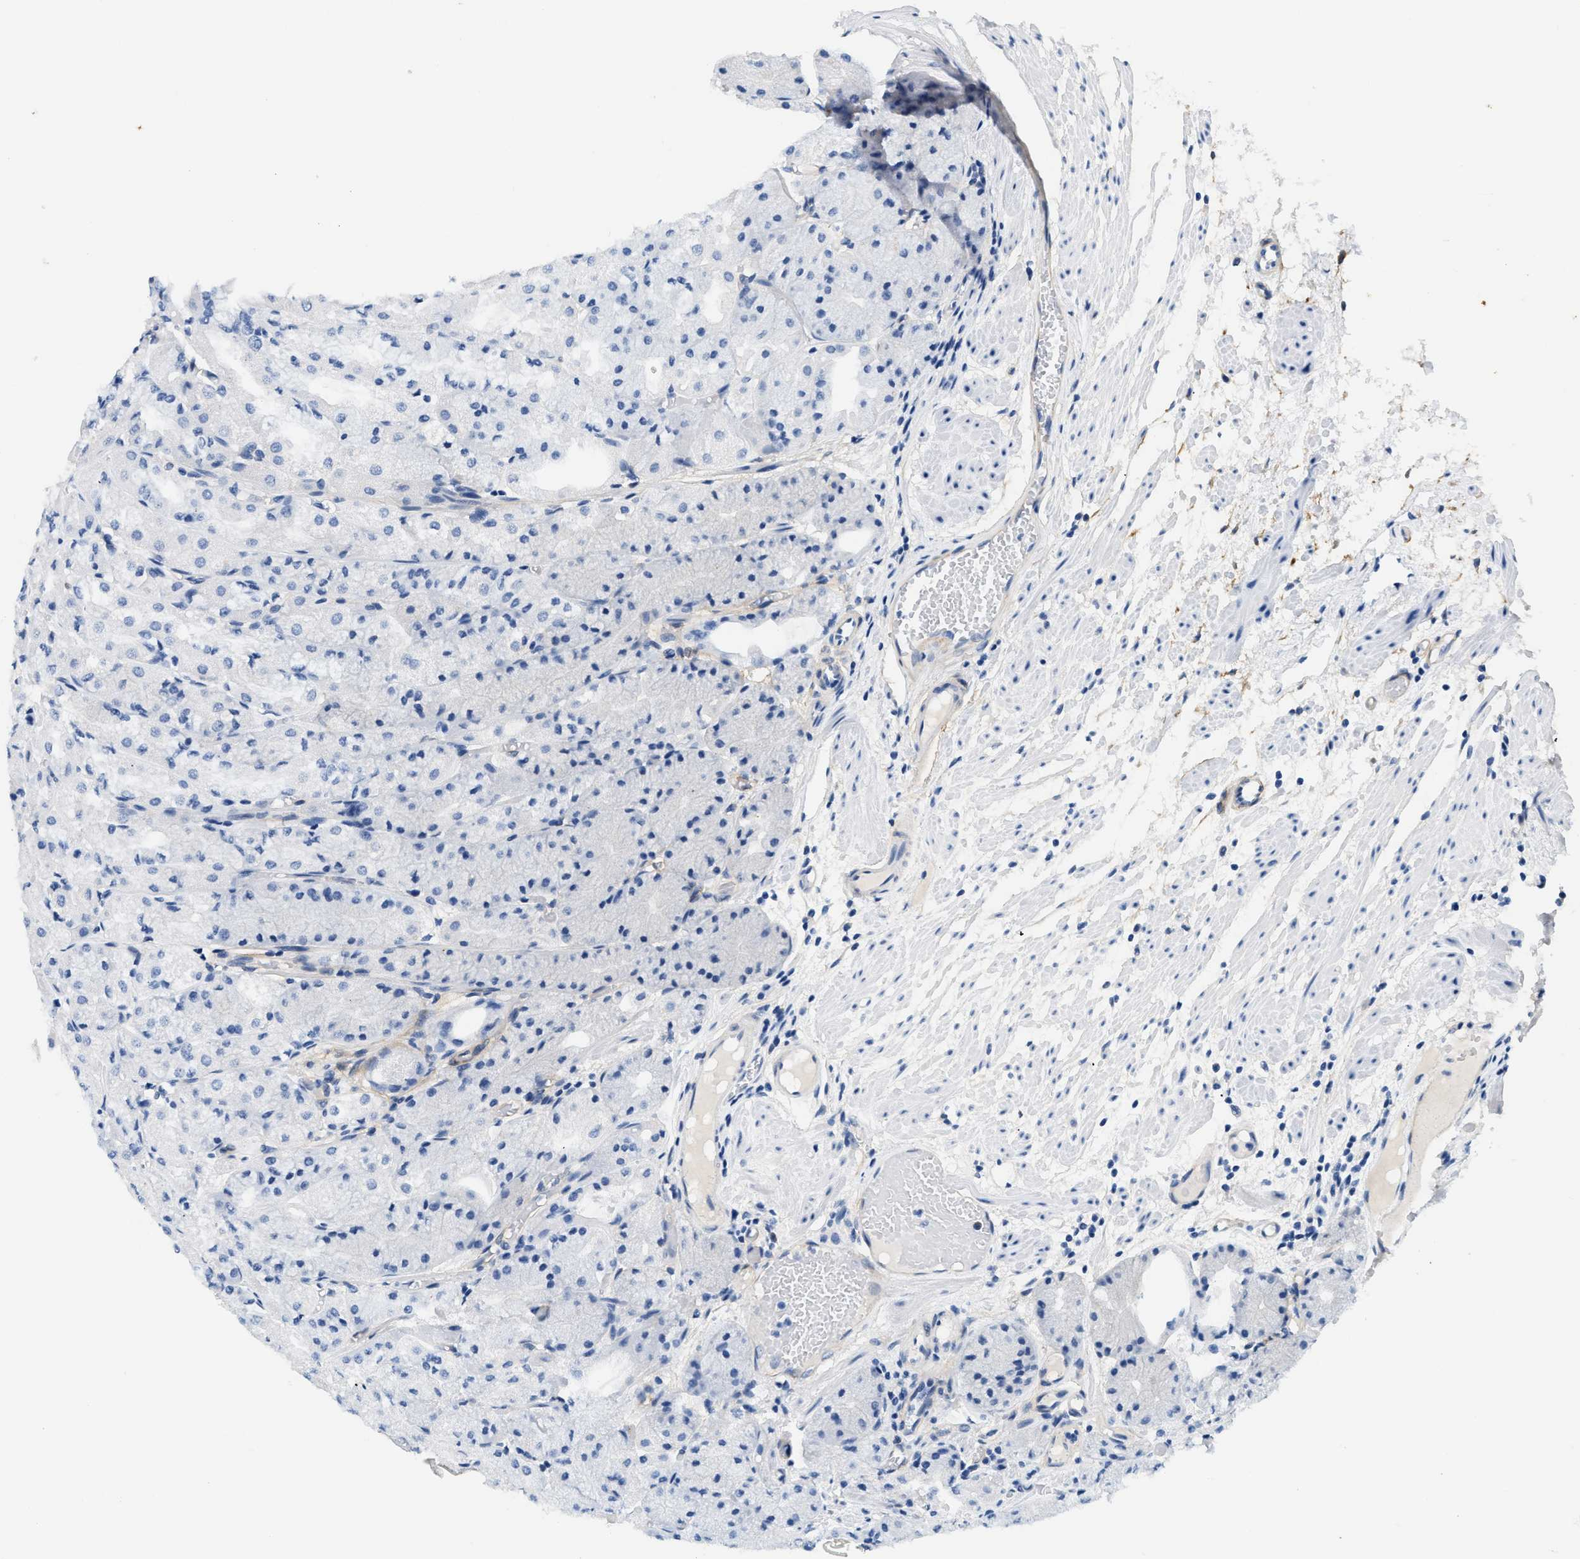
{"staining": {"intensity": "negative", "quantity": "none", "location": "none"}, "tissue": "stomach", "cell_type": "Glandular cells", "image_type": "normal", "snomed": [{"axis": "morphology", "description": "Normal tissue, NOS"}, {"axis": "topography", "description": "Stomach, upper"}], "caption": "Stomach stained for a protein using immunohistochemistry (IHC) displays no staining glandular cells.", "gene": "PDGFRB", "patient": {"sex": "male", "age": 72}}